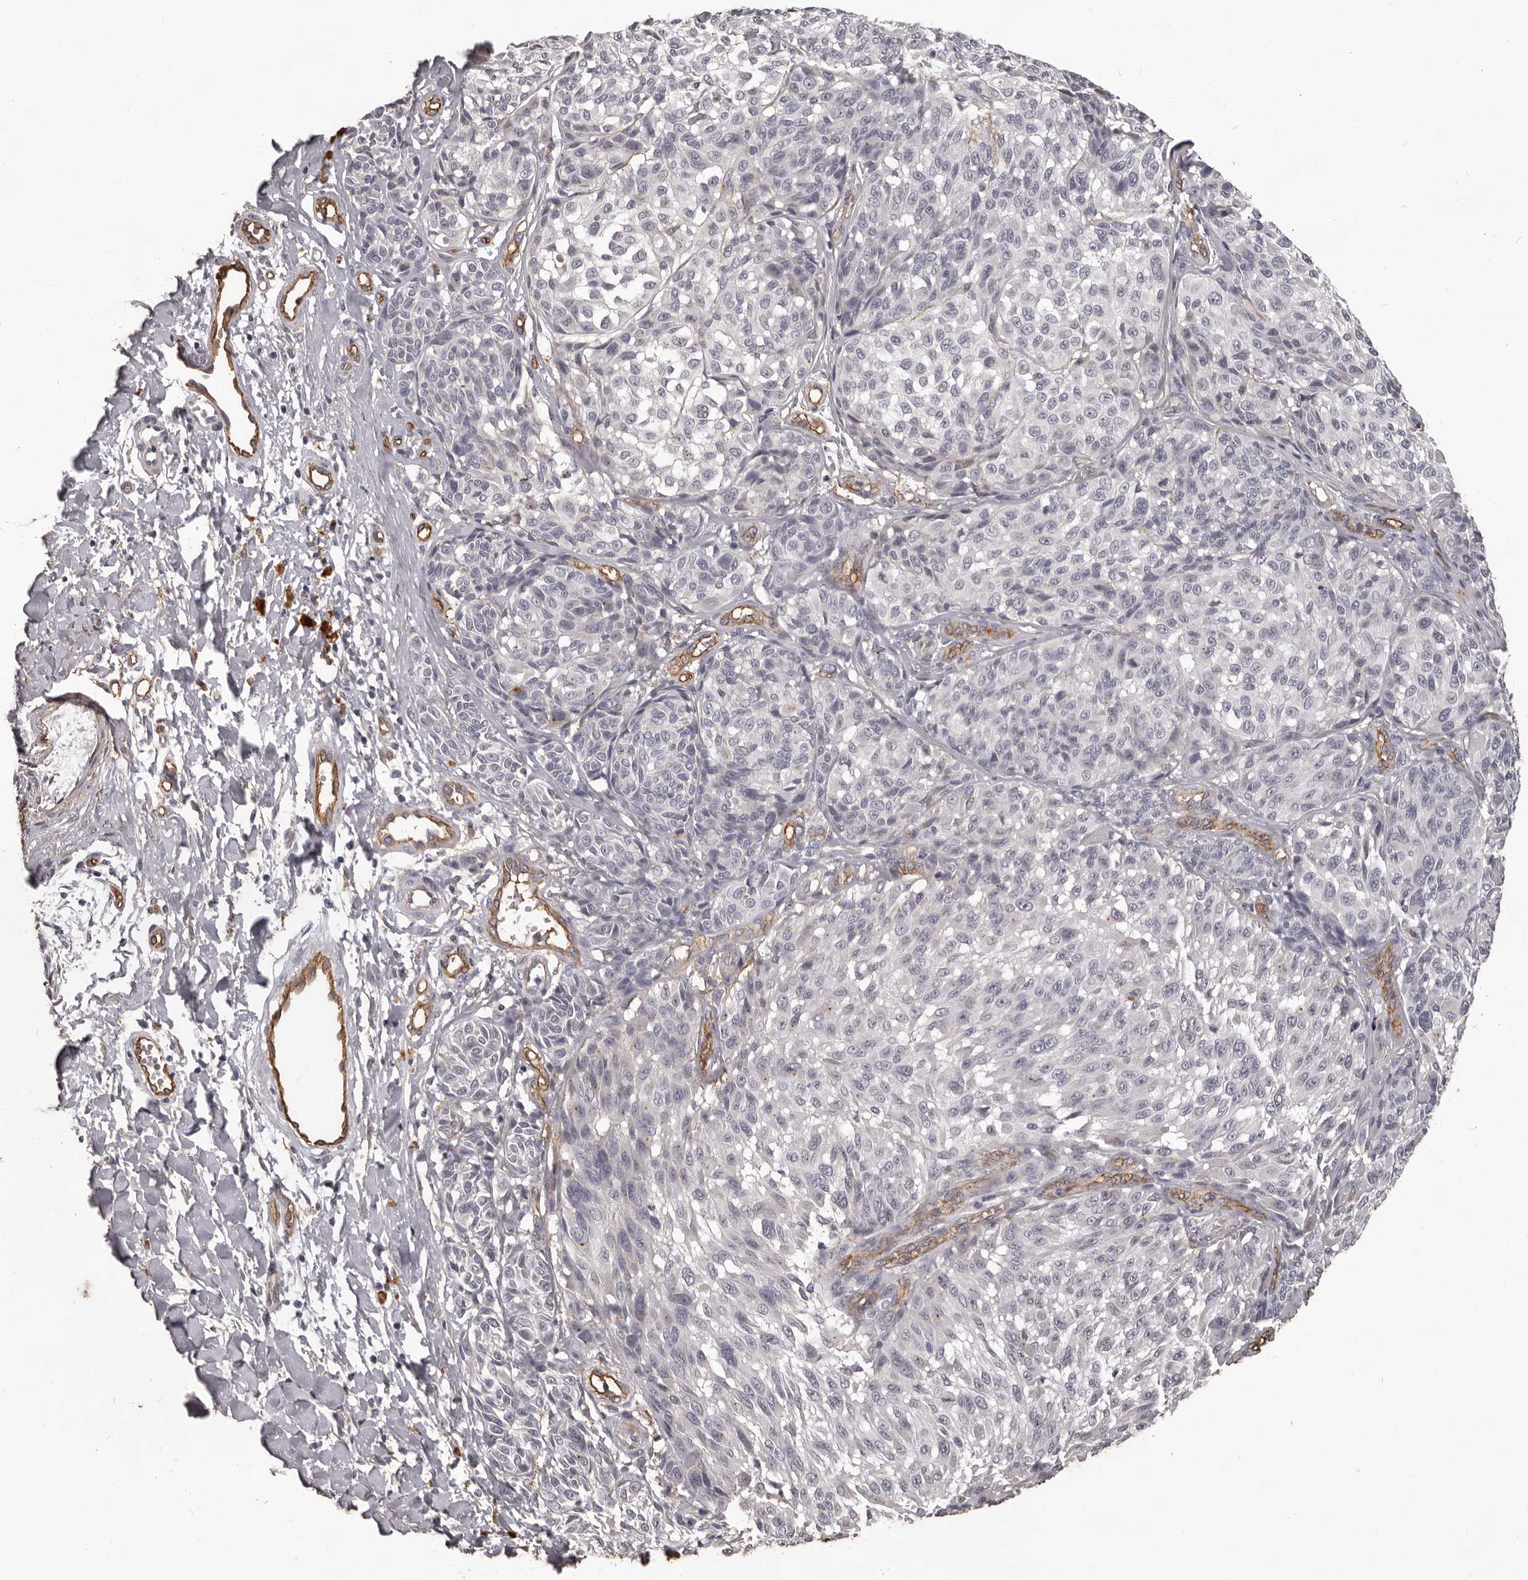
{"staining": {"intensity": "negative", "quantity": "none", "location": "none"}, "tissue": "melanoma", "cell_type": "Tumor cells", "image_type": "cancer", "snomed": [{"axis": "morphology", "description": "Malignant melanoma, NOS"}, {"axis": "topography", "description": "Skin"}], "caption": "Human melanoma stained for a protein using IHC exhibits no positivity in tumor cells.", "gene": "GPR78", "patient": {"sex": "male", "age": 83}}